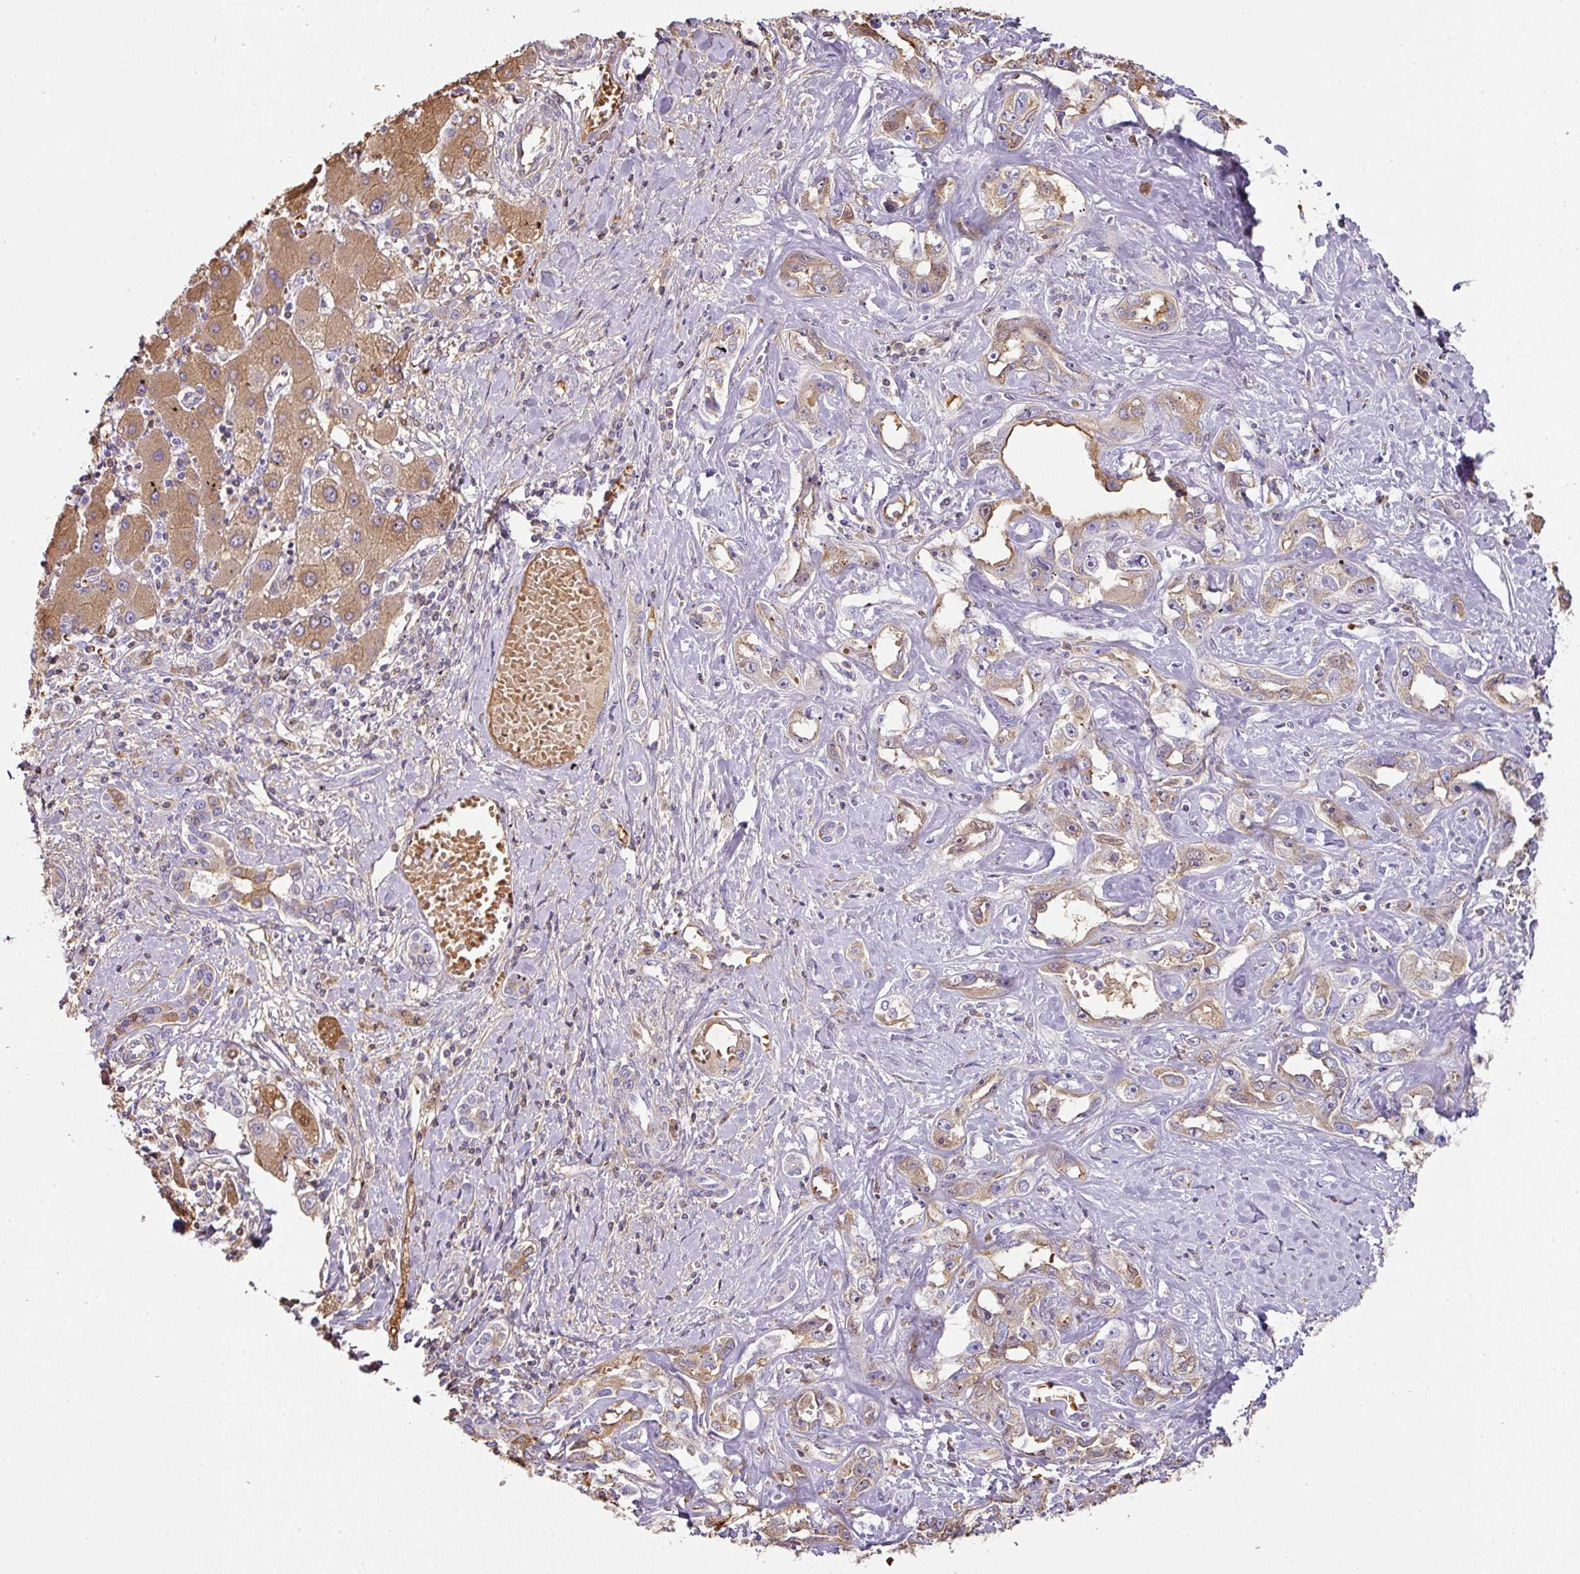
{"staining": {"intensity": "moderate", "quantity": "<25%", "location": "cytoplasmic/membranous"}, "tissue": "liver cancer", "cell_type": "Tumor cells", "image_type": "cancer", "snomed": [{"axis": "morphology", "description": "Cholangiocarcinoma"}, {"axis": "topography", "description": "Liver"}], "caption": "Brown immunohistochemical staining in liver cancer reveals moderate cytoplasmic/membranous staining in about <25% of tumor cells.", "gene": "CCZ1", "patient": {"sex": "male", "age": 59}}